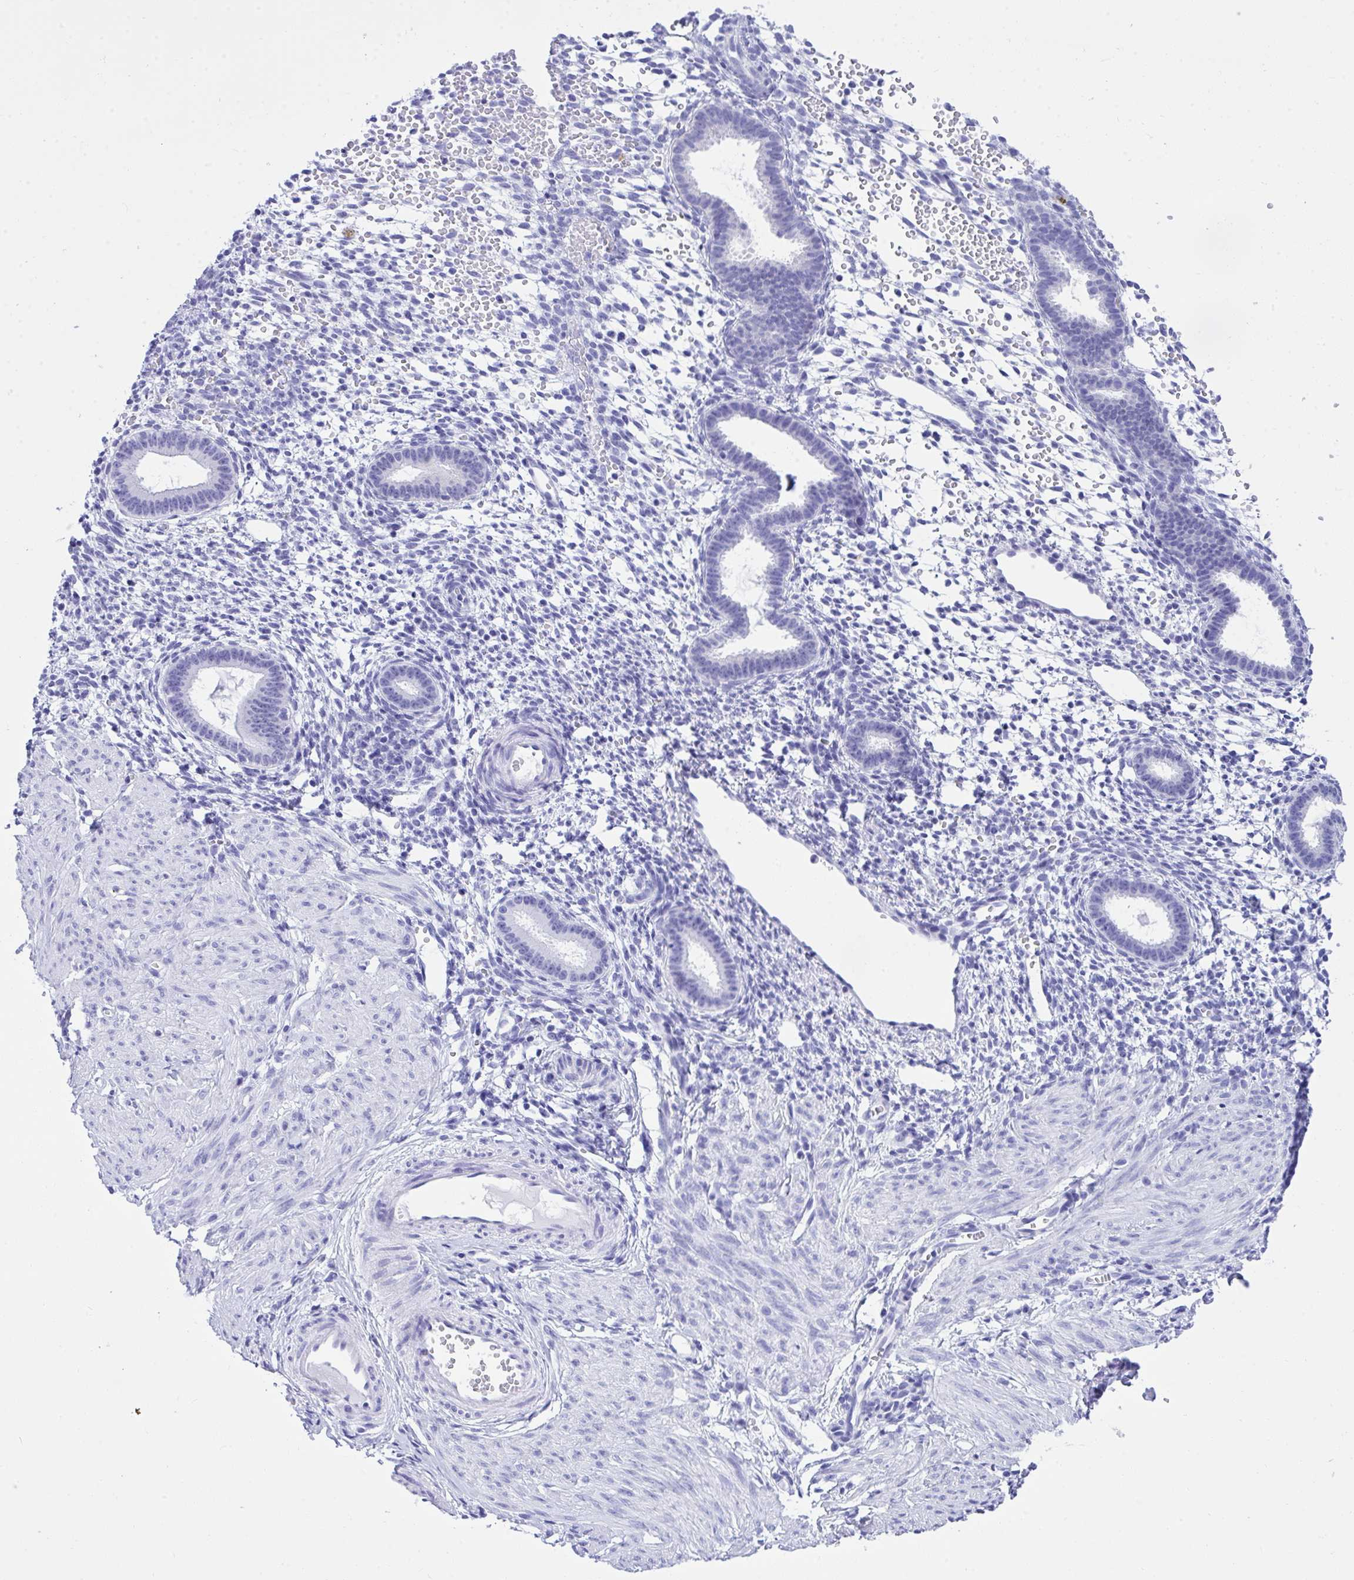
{"staining": {"intensity": "negative", "quantity": "none", "location": "none"}, "tissue": "endometrium", "cell_type": "Cells in endometrial stroma", "image_type": "normal", "snomed": [{"axis": "morphology", "description": "Normal tissue, NOS"}, {"axis": "topography", "description": "Endometrium"}], "caption": "Immunohistochemistry histopathology image of normal endometrium stained for a protein (brown), which shows no positivity in cells in endometrial stroma. (Stains: DAB (3,3'-diaminobenzidine) IHC with hematoxylin counter stain, Microscopy: brightfield microscopy at high magnification).", "gene": "TLN2", "patient": {"sex": "female", "age": 36}}